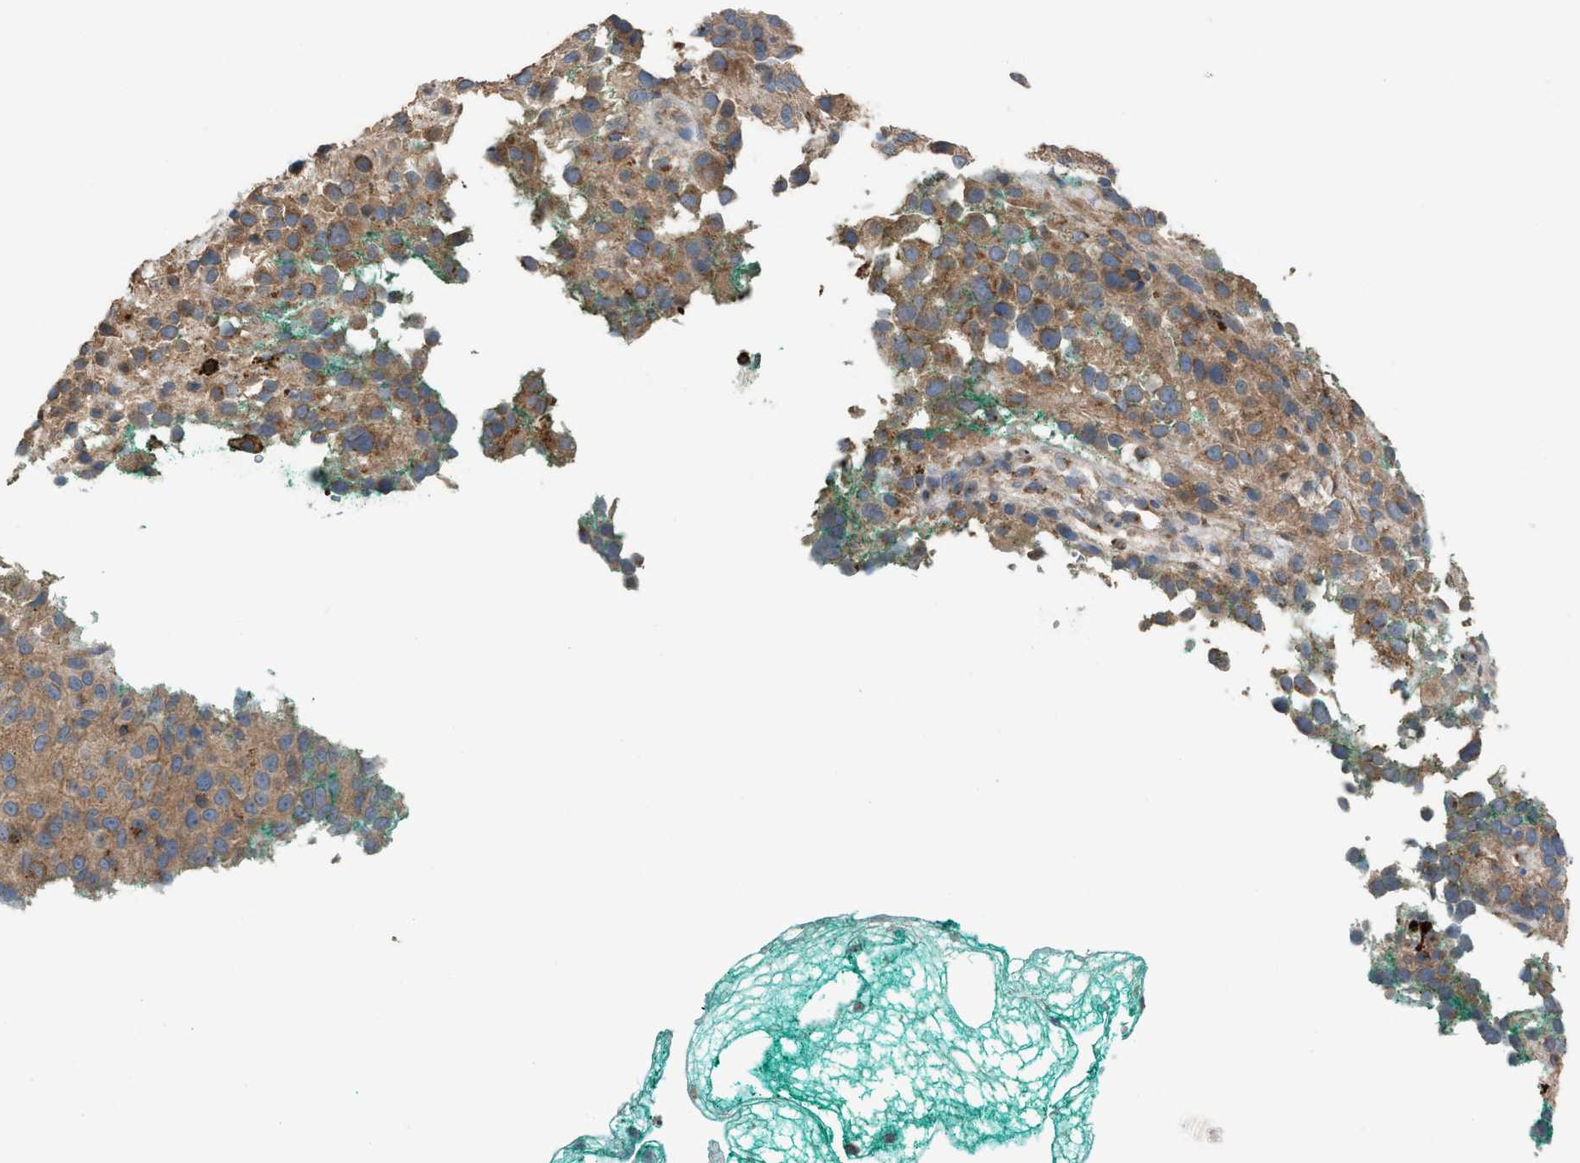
{"staining": {"intensity": "weak", "quantity": ">75%", "location": "cytoplasmic/membranous"}, "tissue": "melanoma", "cell_type": "Tumor cells", "image_type": "cancer", "snomed": [{"axis": "morphology", "description": "Necrosis, NOS"}, {"axis": "morphology", "description": "Malignant melanoma, NOS"}, {"axis": "topography", "description": "Skin"}], "caption": "This image shows immunohistochemistry staining of human melanoma, with low weak cytoplasmic/membranous expression in approximately >75% of tumor cells.", "gene": "TPK1", "patient": {"sex": "female", "age": 87}}